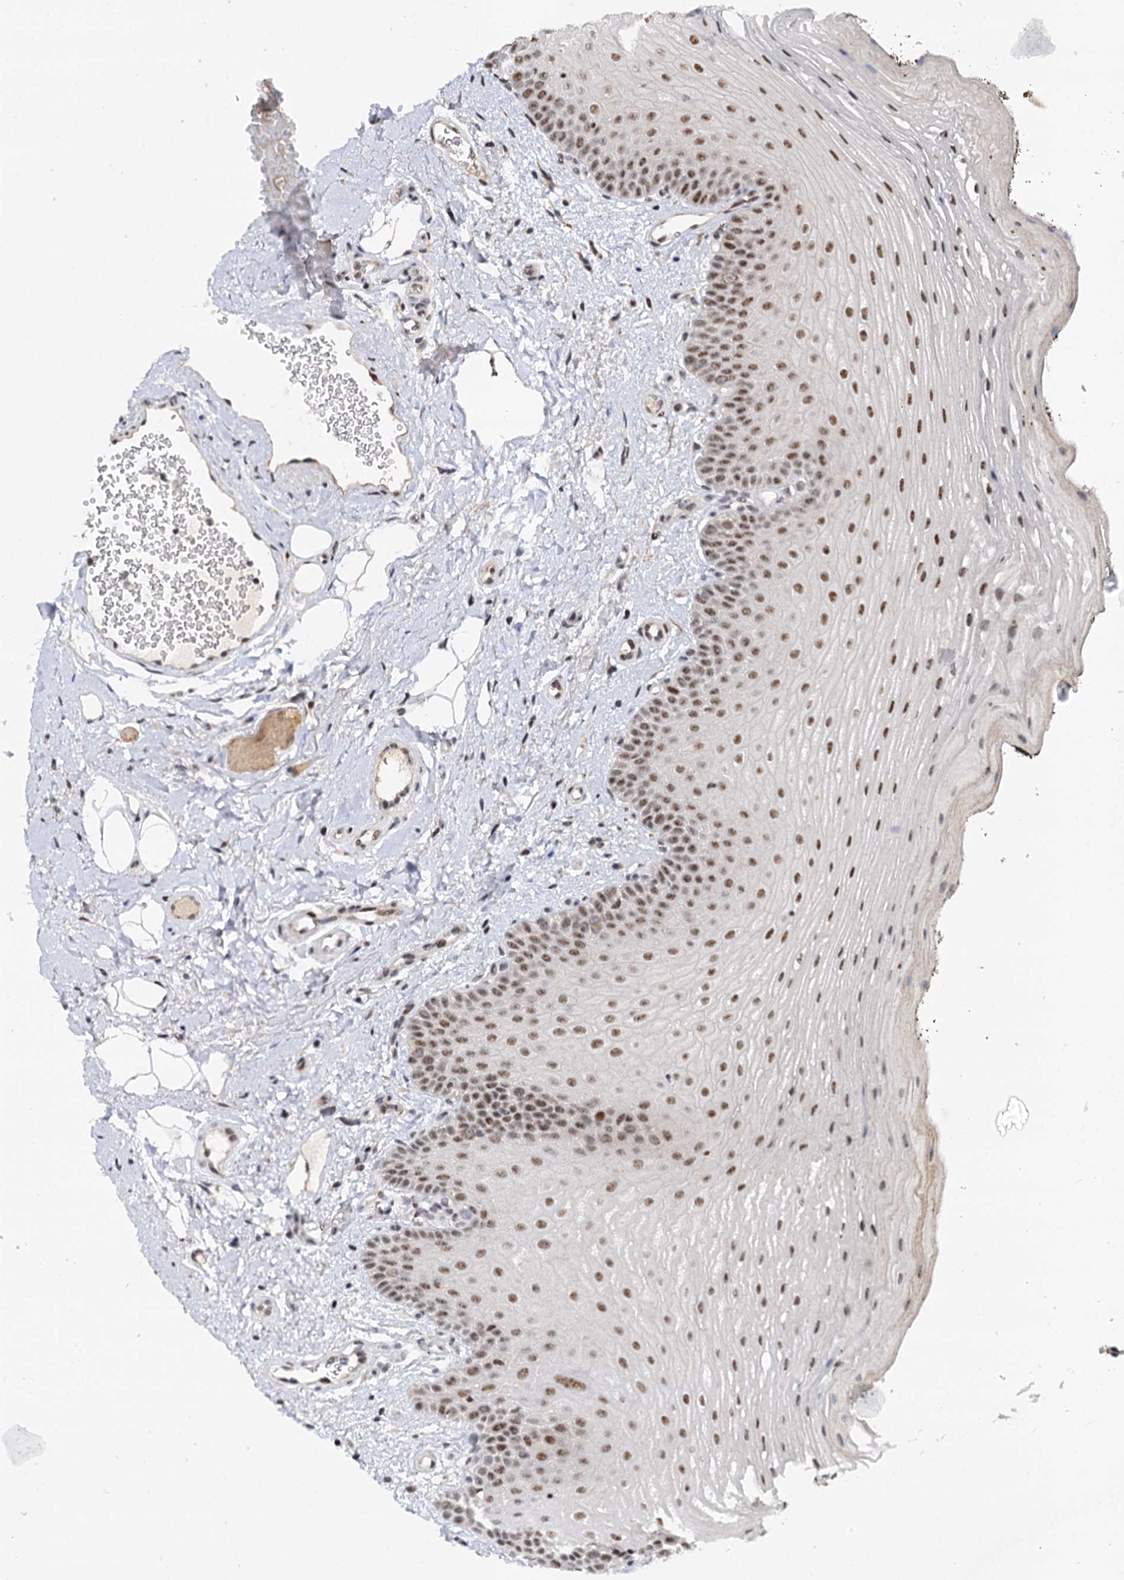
{"staining": {"intensity": "moderate", "quantity": ">75%", "location": "nuclear"}, "tissue": "oral mucosa", "cell_type": "Squamous epithelial cells", "image_type": "normal", "snomed": [{"axis": "morphology", "description": "No evidence of malignacy"}, {"axis": "topography", "description": "Oral tissue"}, {"axis": "topography", "description": "Head-Neck"}], "caption": "Immunohistochemical staining of benign oral mucosa demonstrates moderate nuclear protein positivity in about >75% of squamous epithelial cells.", "gene": "BUD13", "patient": {"sex": "male", "age": 68}}